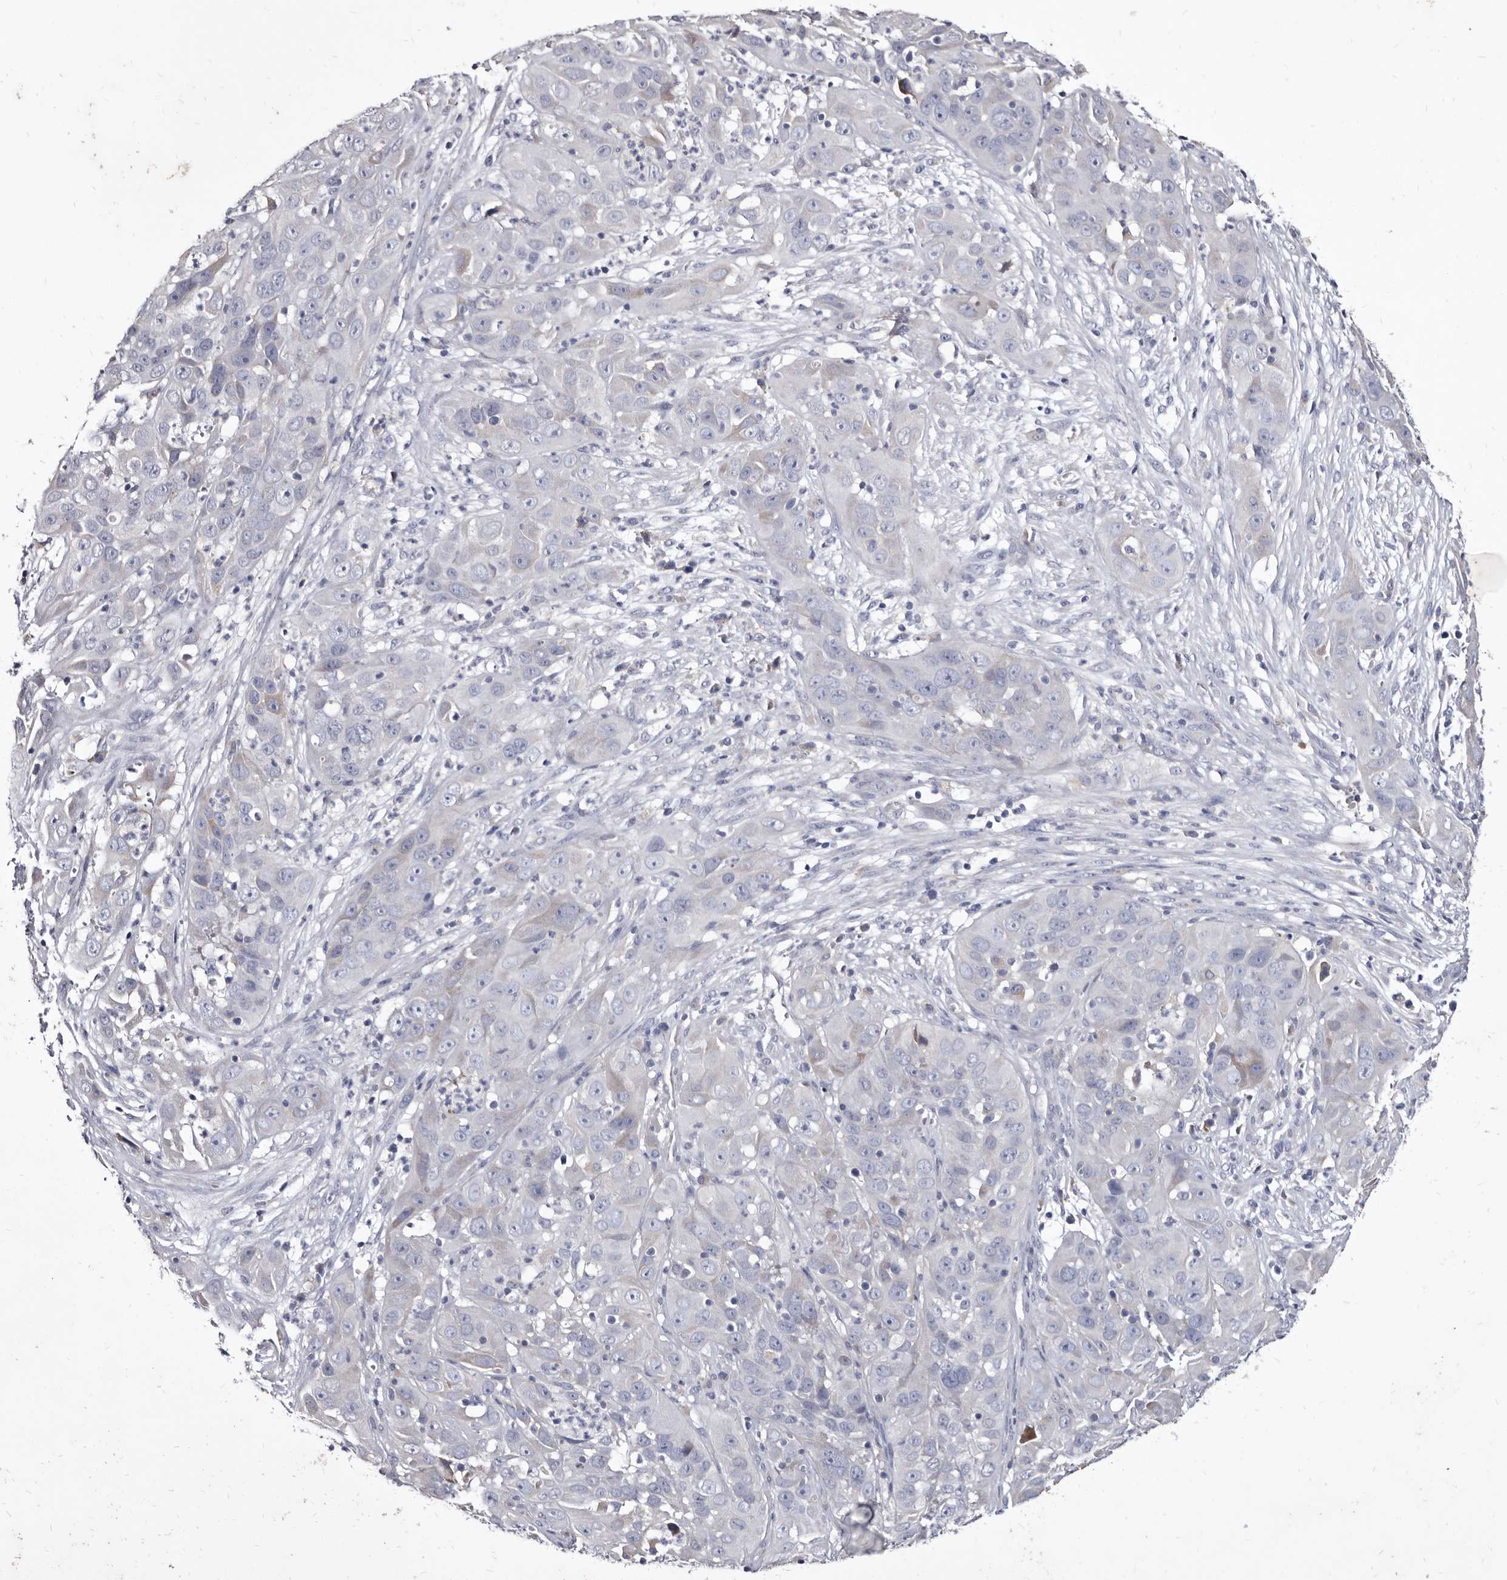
{"staining": {"intensity": "negative", "quantity": "none", "location": "none"}, "tissue": "cervical cancer", "cell_type": "Tumor cells", "image_type": "cancer", "snomed": [{"axis": "morphology", "description": "Squamous cell carcinoma, NOS"}, {"axis": "topography", "description": "Cervix"}], "caption": "IHC of human squamous cell carcinoma (cervical) exhibits no positivity in tumor cells. (Brightfield microscopy of DAB (3,3'-diaminobenzidine) IHC at high magnification).", "gene": "SLC39A2", "patient": {"sex": "female", "age": 32}}